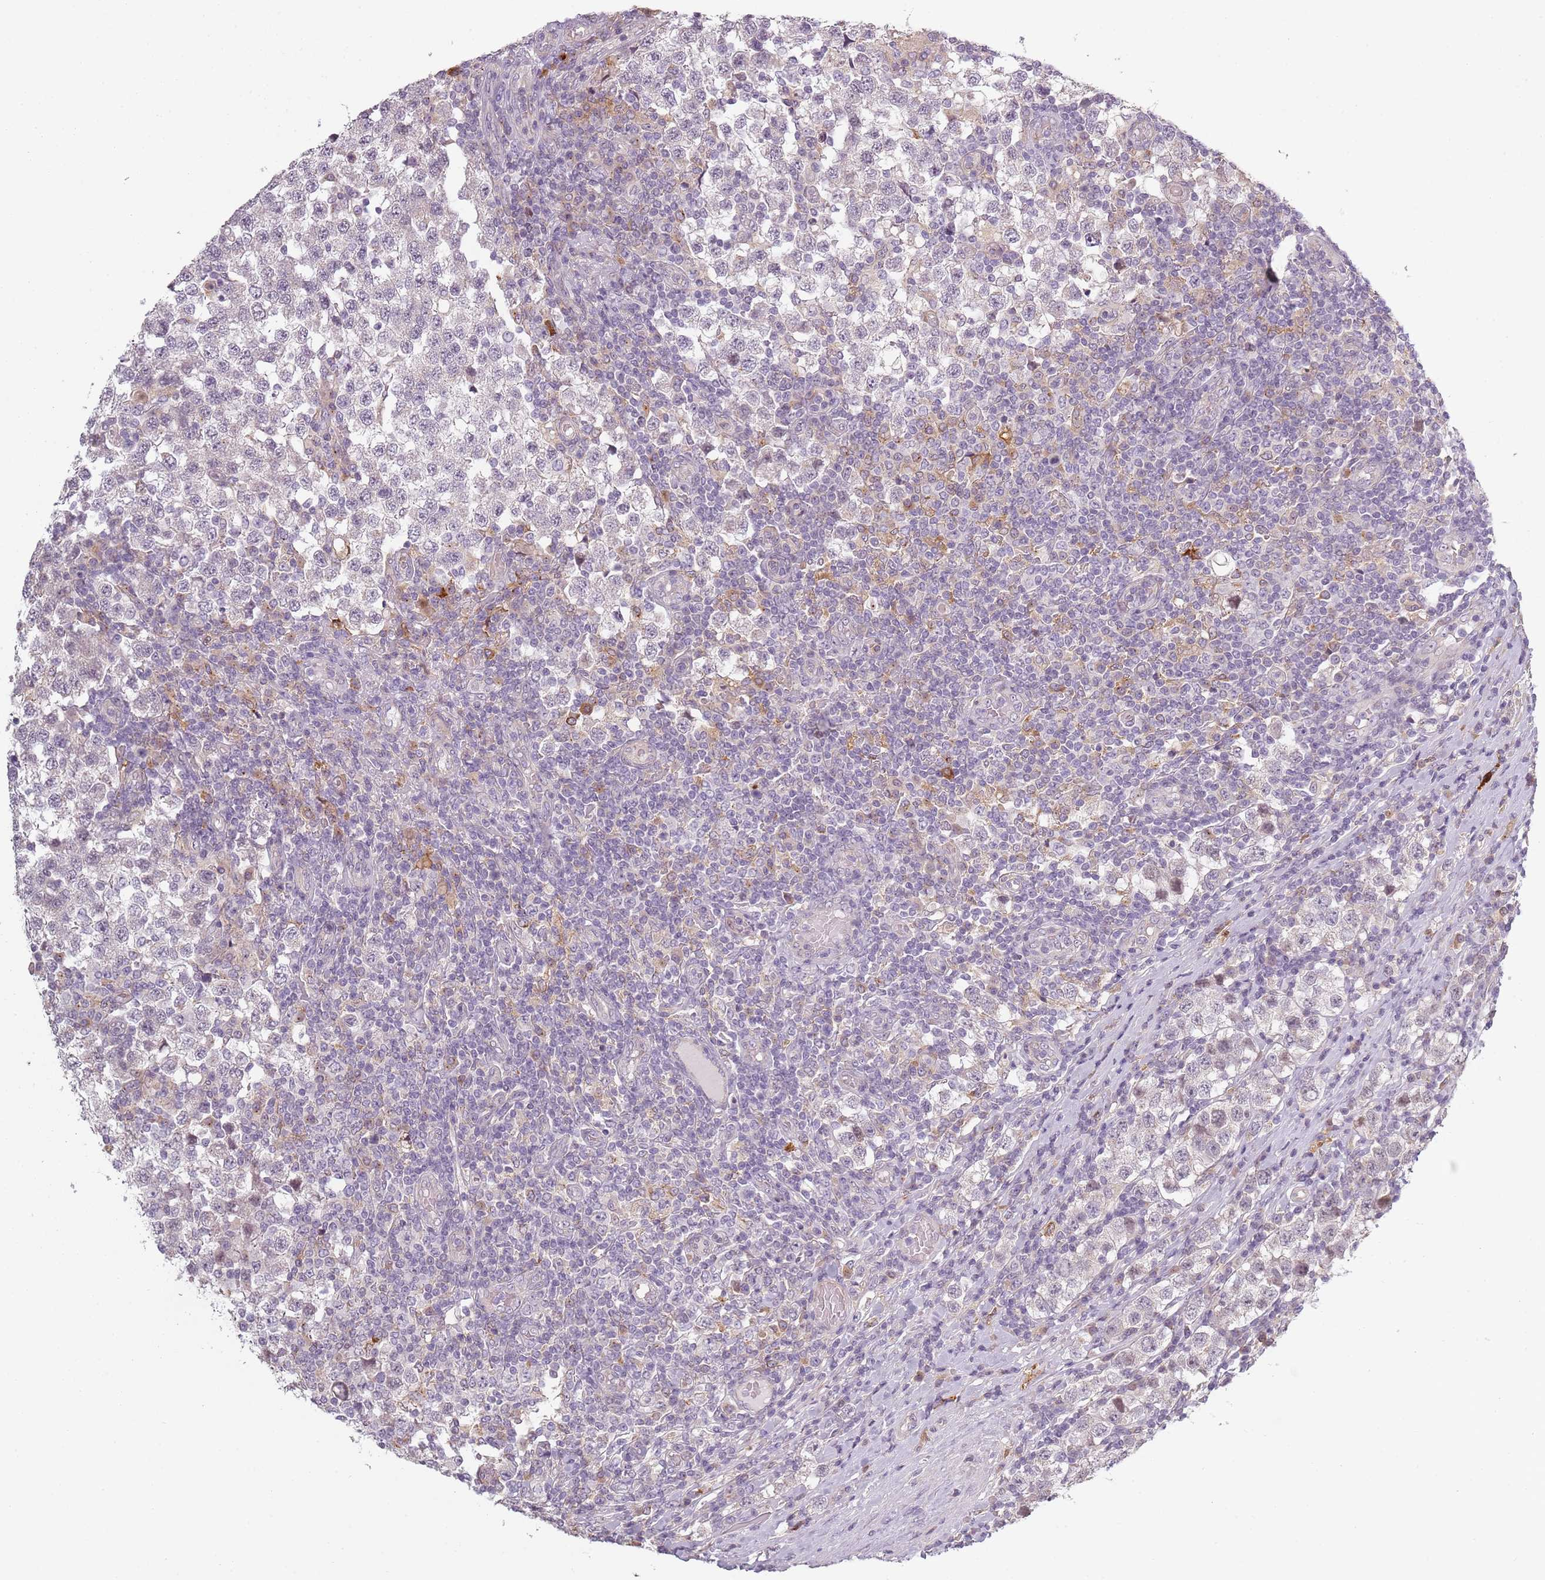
{"staining": {"intensity": "negative", "quantity": "none", "location": "none"}, "tissue": "testis cancer", "cell_type": "Tumor cells", "image_type": "cancer", "snomed": [{"axis": "morphology", "description": "Seminoma, NOS"}, {"axis": "topography", "description": "Testis"}], "caption": "Tumor cells are negative for protein expression in human testis seminoma.", "gene": "CC2D2B", "patient": {"sex": "male", "age": 34}}